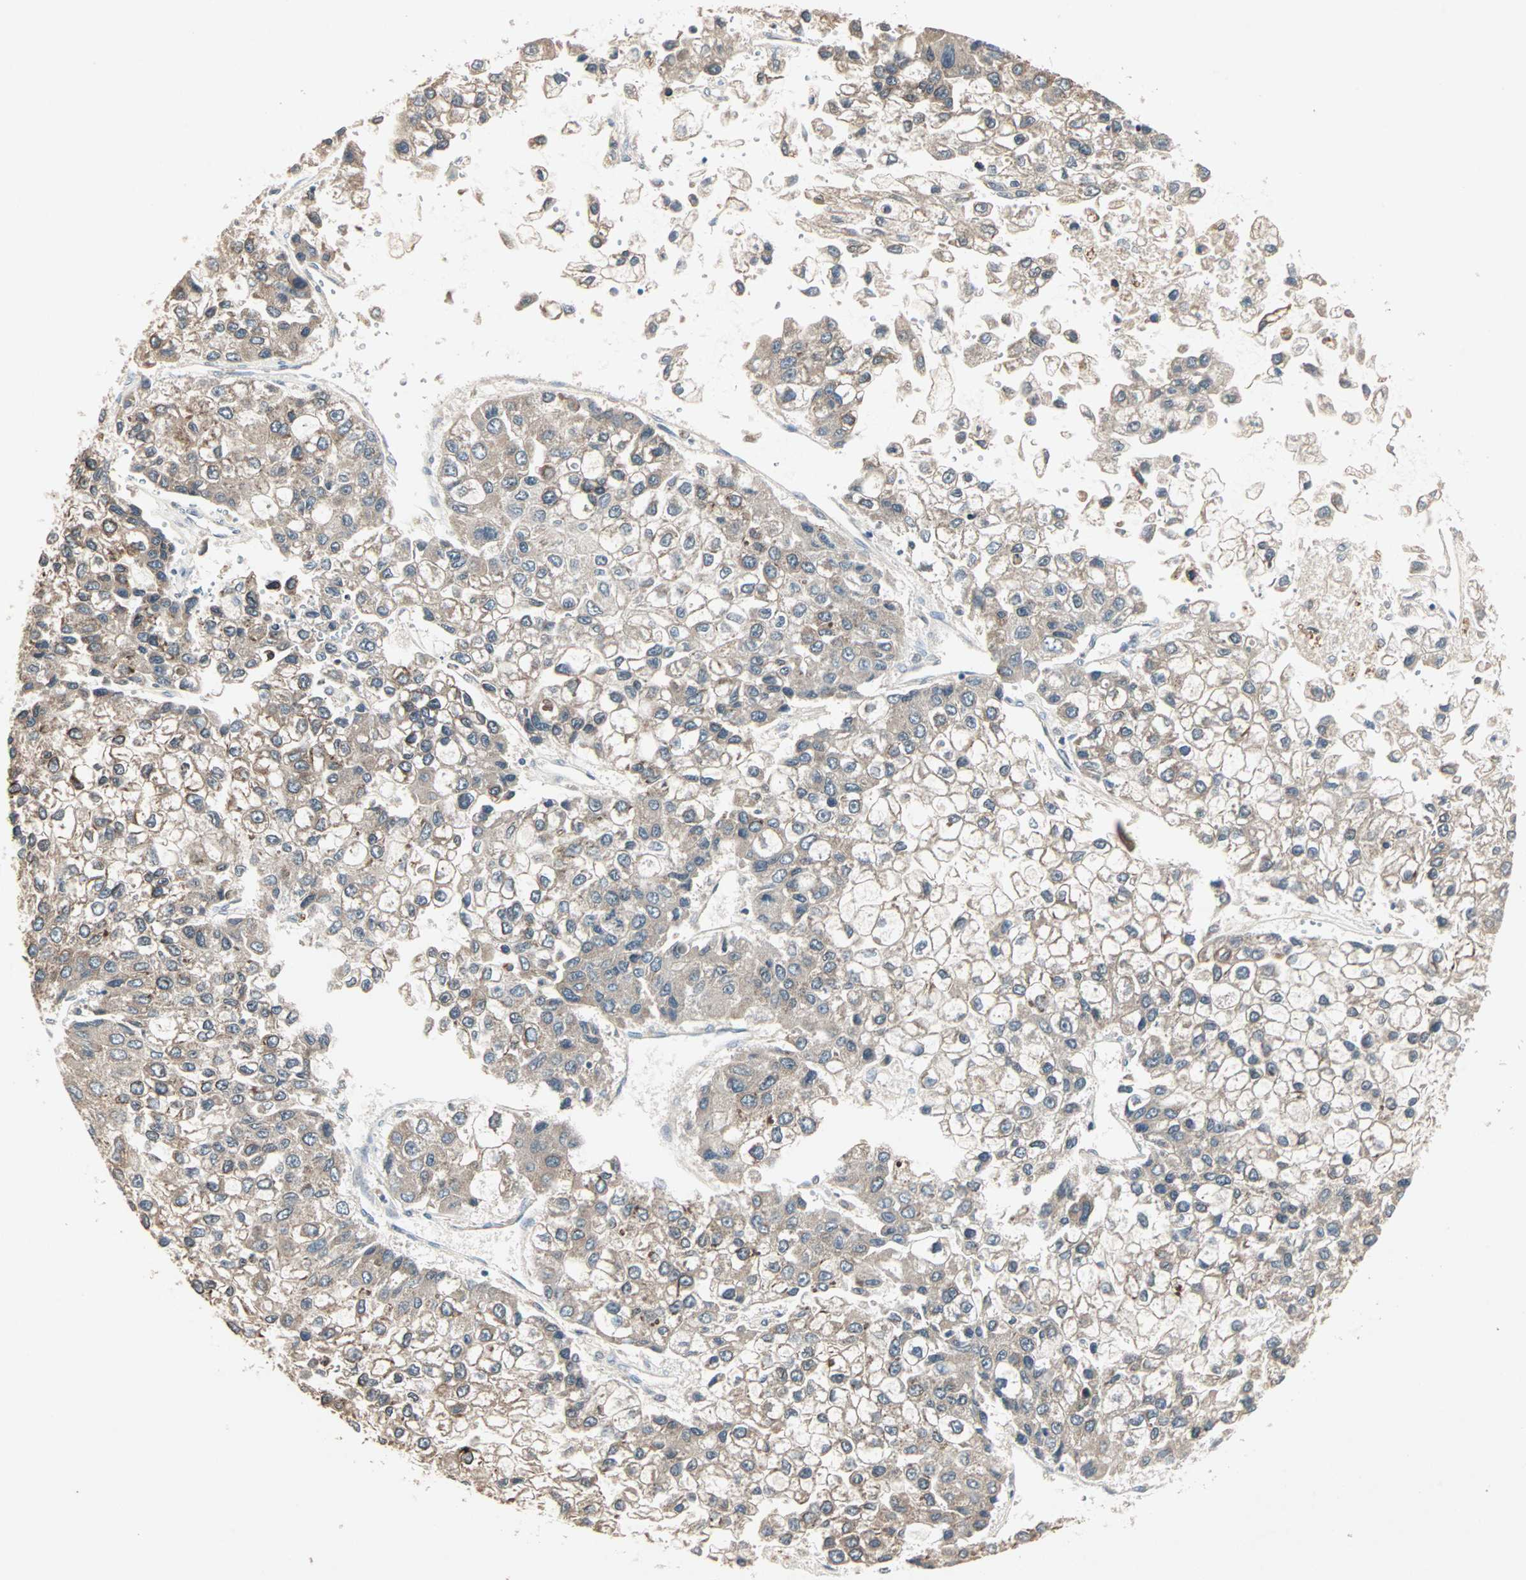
{"staining": {"intensity": "weak", "quantity": "<25%", "location": "cytoplasmic/membranous"}, "tissue": "liver cancer", "cell_type": "Tumor cells", "image_type": "cancer", "snomed": [{"axis": "morphology", "description": "Carcinoma, Hepatocellular, NOS"}, {"axis": "topography", "description": "Liver"}], "caption": "An IHC histopathology image of liver cancer (hepatocellular carcinoma) is shown. There is no staining in tumor cells of liver cancer (hepatocellular carcinoma).", "gene": "JMJD7-PLA2G4B", "patient": {"sex": "female", "age": 66}}